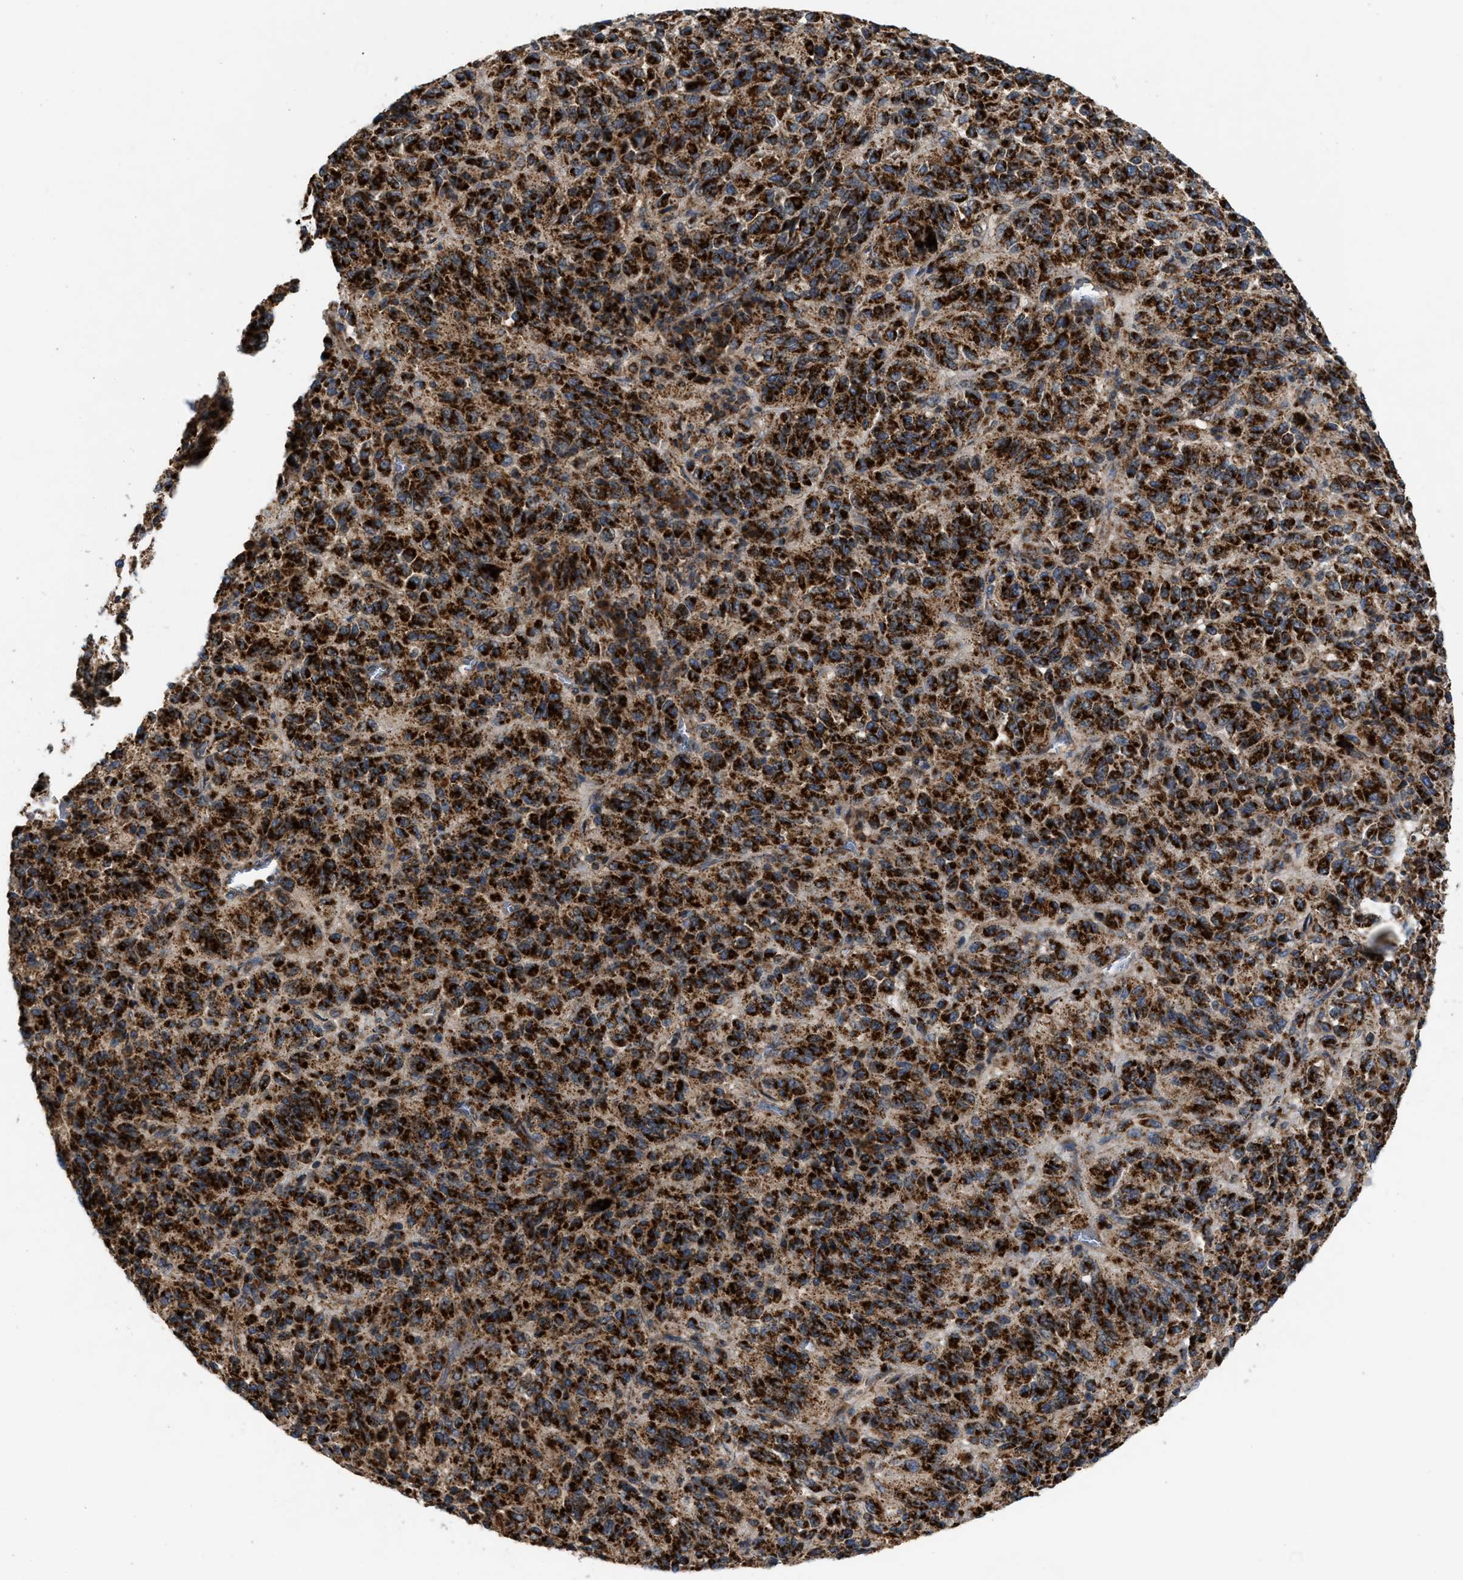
{"staining": {"intensity": "strong", "quantity": ">75%", "location": "cytoplasmic/membranous"}, "tissue": "melanoma", "cell_type": "Tumor cells", "image_type": "cancer", "snomed": [{"axis": "morphology", "description": "Malignant melanoma, Metastatic site"}, {"axis": "topography", "description": "Lung"}], "caption": "Immunohistochemistry (IHC) (DAB (3,3'-diaminobenzidine)) staining of melanoma exhibits strong cytoplasmic/membranous protein staining in about >75% of tumor cells. The protein of interest is shown in brown color, while the nuclei are stained blue.", "gene": "TACO1", "patient": {"sex": "male", "age": 64}}